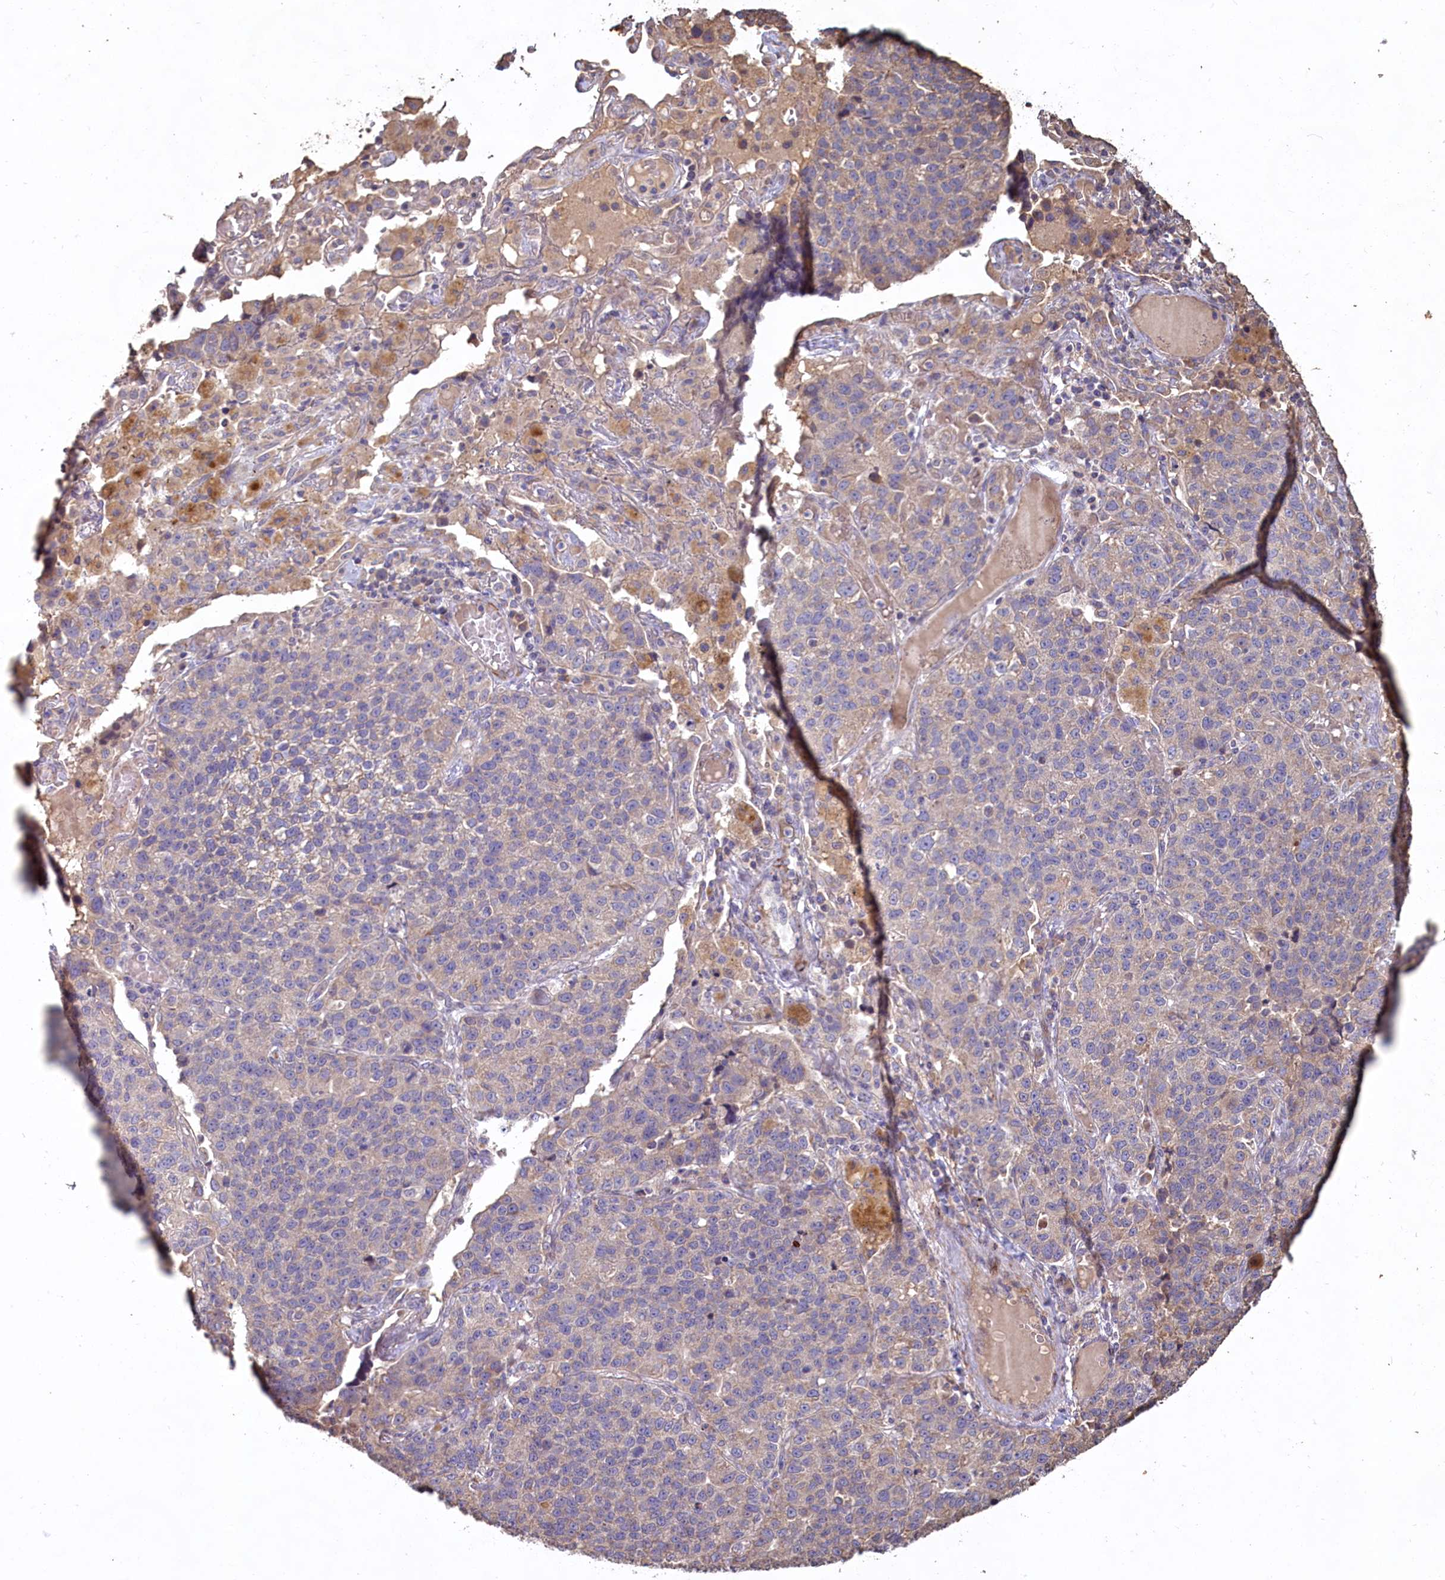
{"staining": {"intensity": "negative", "quantity": "none", "location": "none"}, "tissue": "lung cancer", "cell_type": "Tumor cells", "image_type": "cancer", "snomed": [{"axis": "morphology", "description": "Adenocarcinoma, NOS"}, {"axis": "topography", "description": "Lung"}], "caption": "IHC histopathology image of neoplastic tissue: lung adenocarcinoma stained with DAB reveals no significant protein positivity in tumor cells. (DAB IHC, high magnification).", "gene": "FUNDC1", "patient": {"sex": "male", "age": 49}}